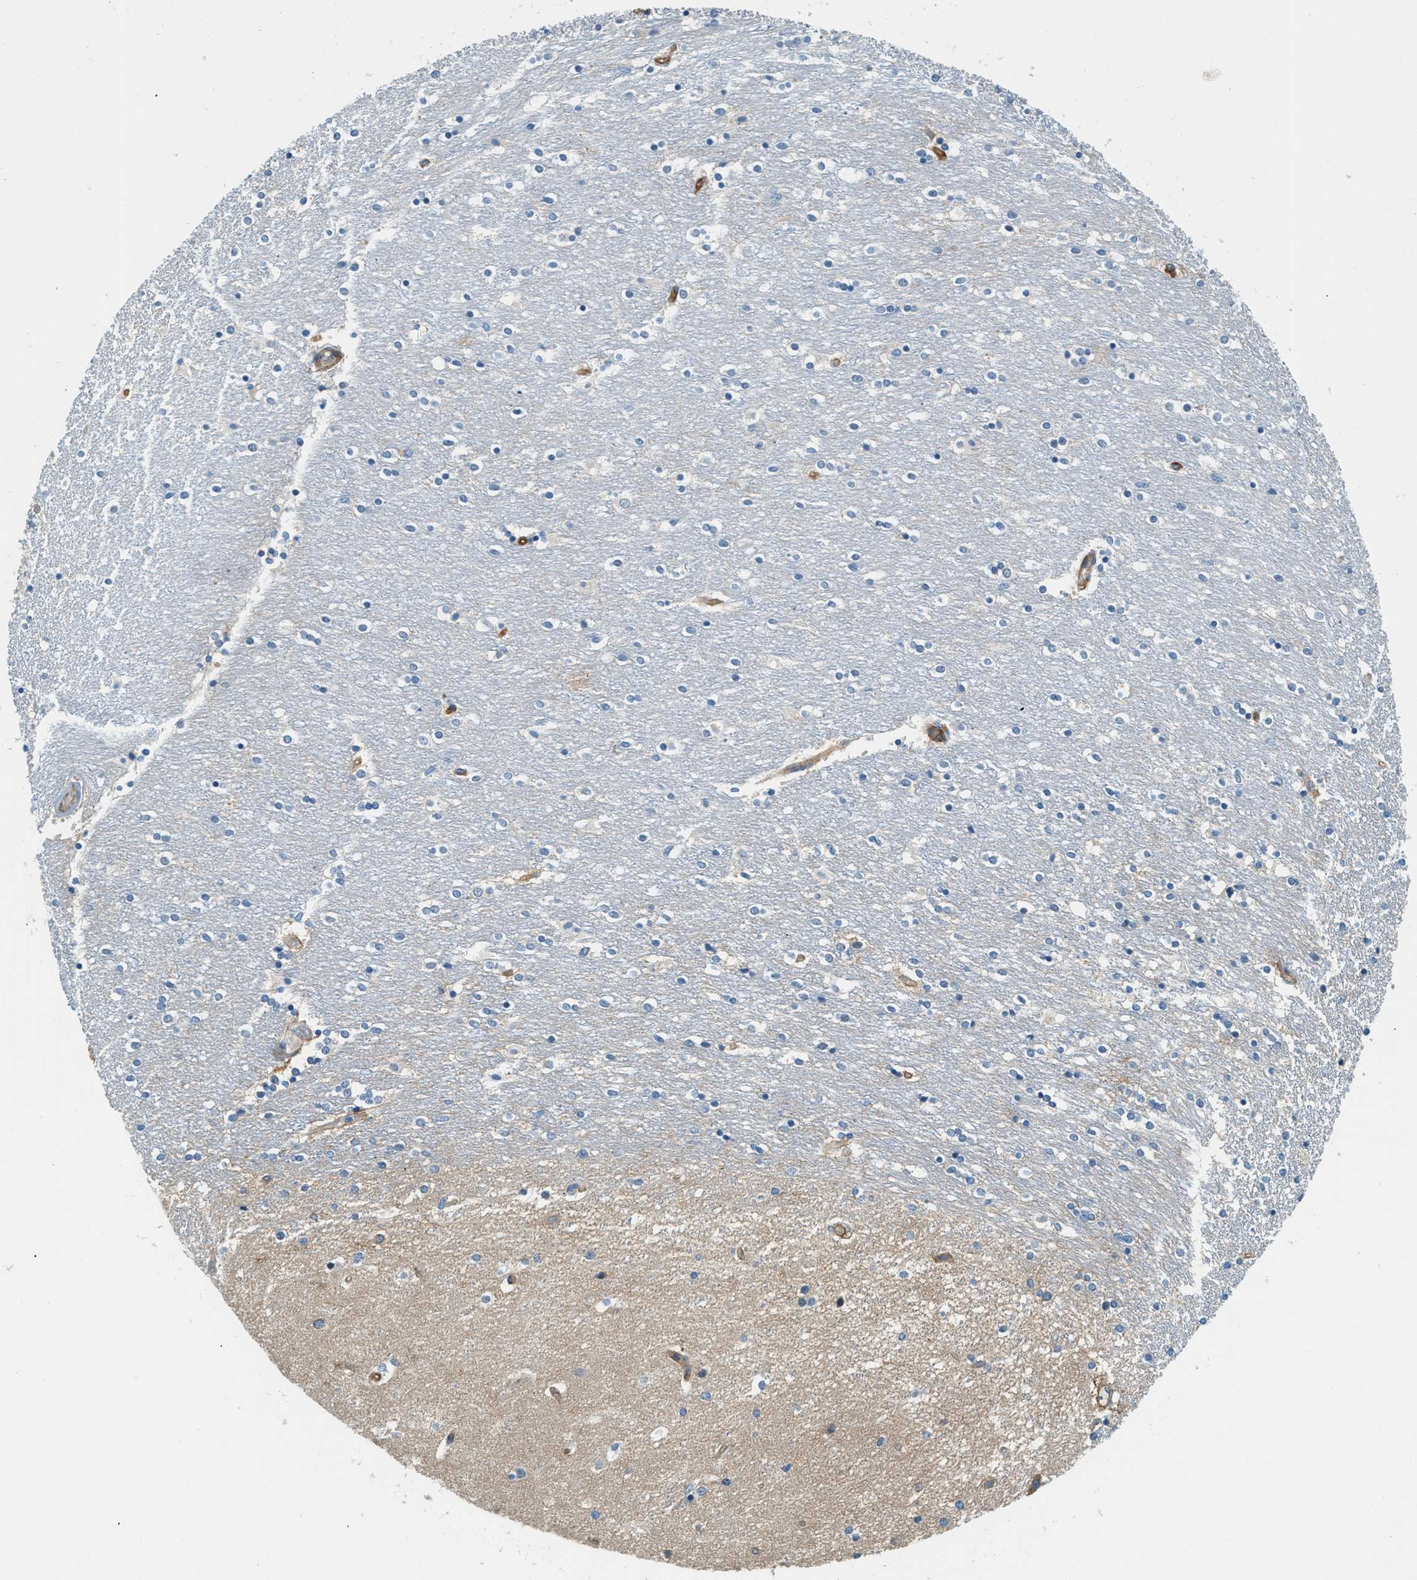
{"staining": {"intensity": "negative", "quantity": "none", "location": "none"}, "tissue": "caudate", "cell_type": "Glial cells", "image_type": "normal", "snomed": [{"axis": "morphology", "description": "Normal tissue, NOS"}, {"axis": "topography", "description": "Lateral ventricle wall"}], "caption": "A high-resolution image shows IHC staining of unremarkable caudate, which reveals no significant staining in glial cells. The staining was performed using DAB (3,3'-diaminobenzidine) to visualize the protein expression in brown, while the nuclei were stained in blue with hematoxylin (Magnification: 20x).", "gene": "ZNF367", "patient": {"sex": "female", "age": 54}}